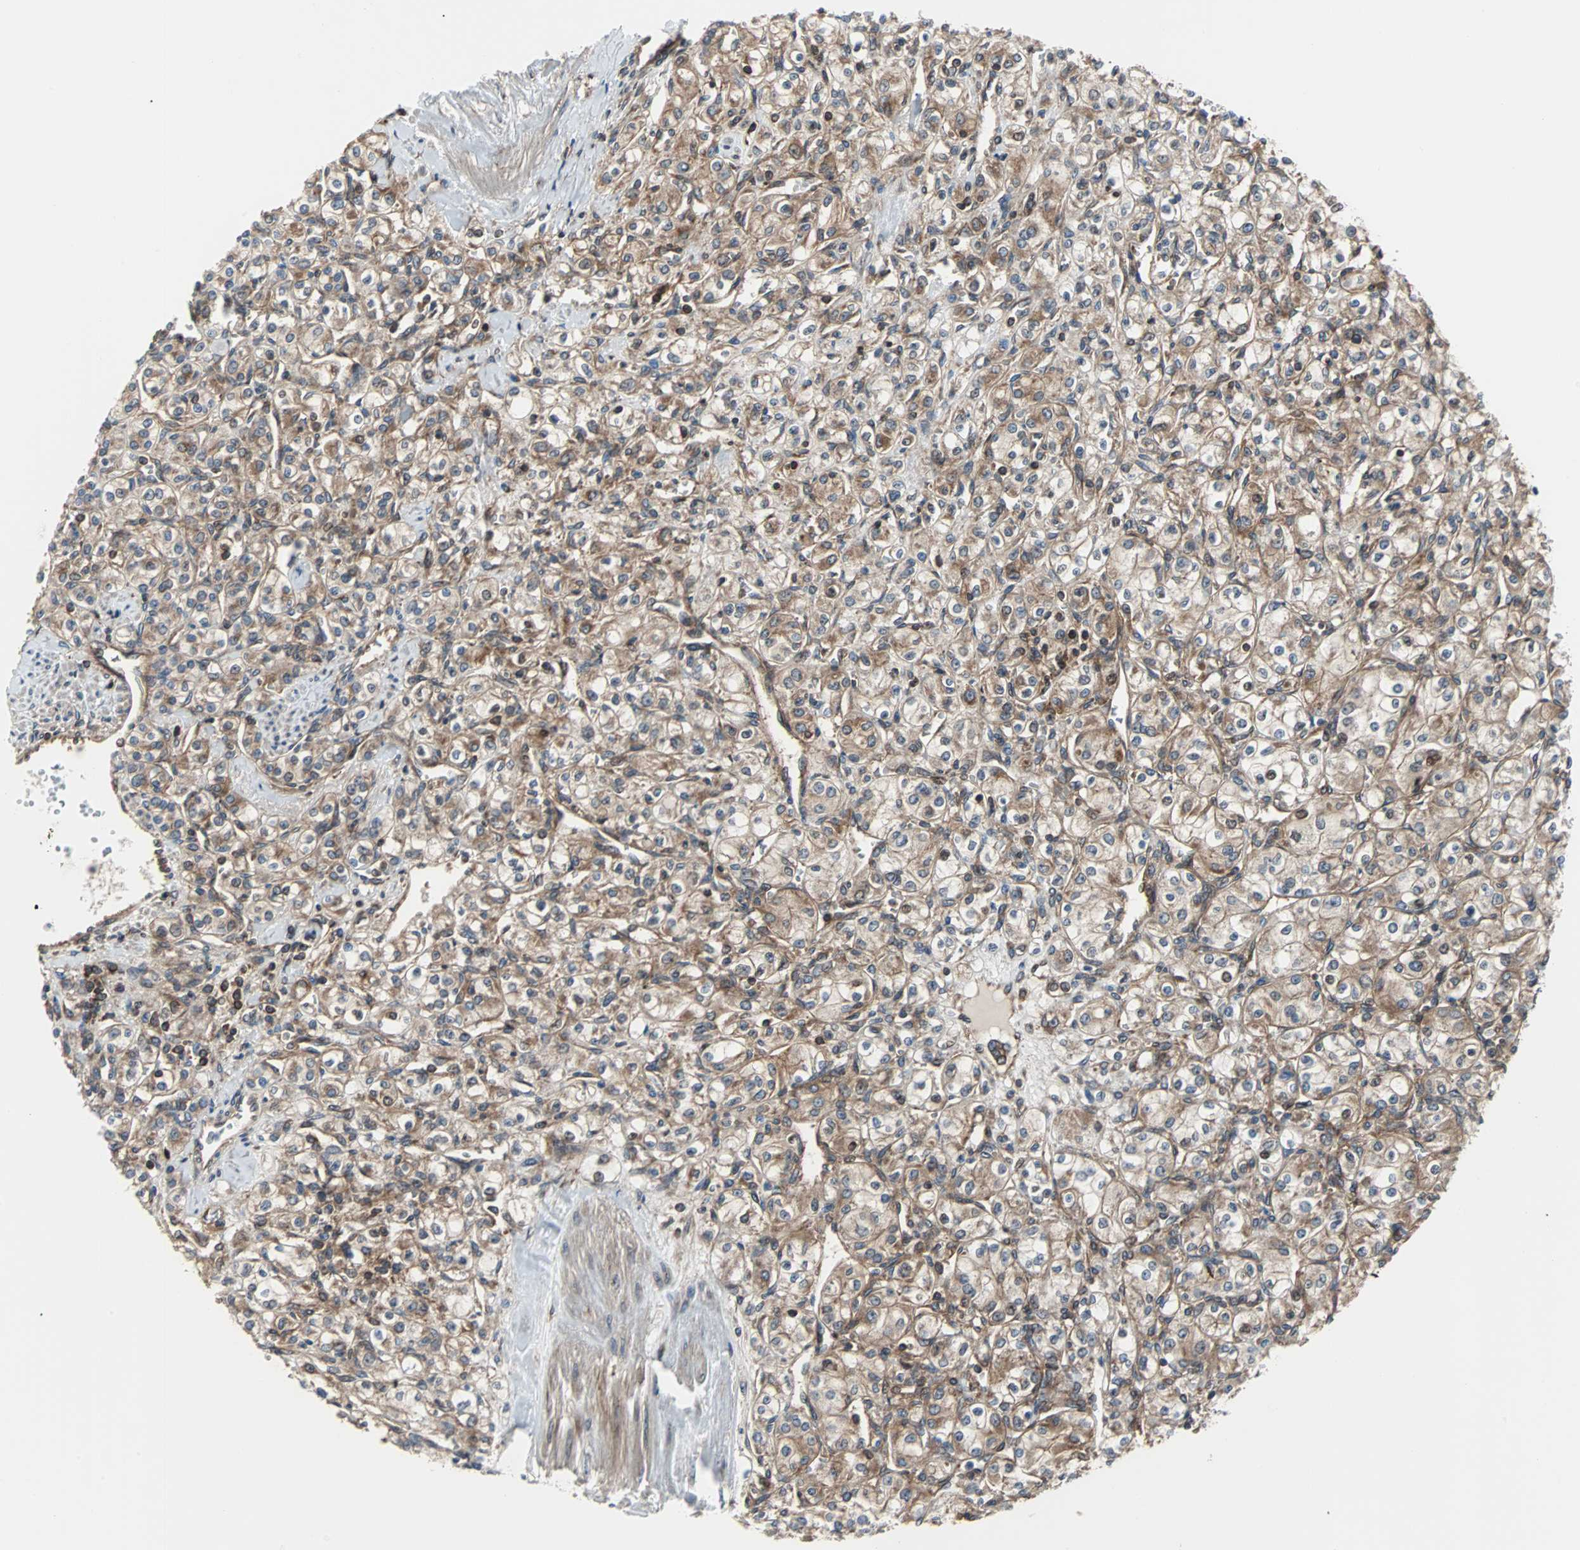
{"staining": {"intensity": "moderate", "quantity": ">75%", "location": "cytoplasmic/membranous"}, "tissue": "renal cancer", "cell_type": "Tumor cells", "image_type": "cancer", "snomed": [{"axis": "morphology", "description": "Adenocarcinoma, NOS"}, {"axis": "topography", "description": "Kidney"}], "caption": "A brown stain shows moderate cytoplasmic/membranous positivity of a protein in renal cancer (adenocarcinoma) tumor cells. (DAB (3,3'-diaminobenzidine) = brown stain, brightfield microscopy at high magnification).", "gene": "RELA", "patient": {"sex": "male", "age": 77}}